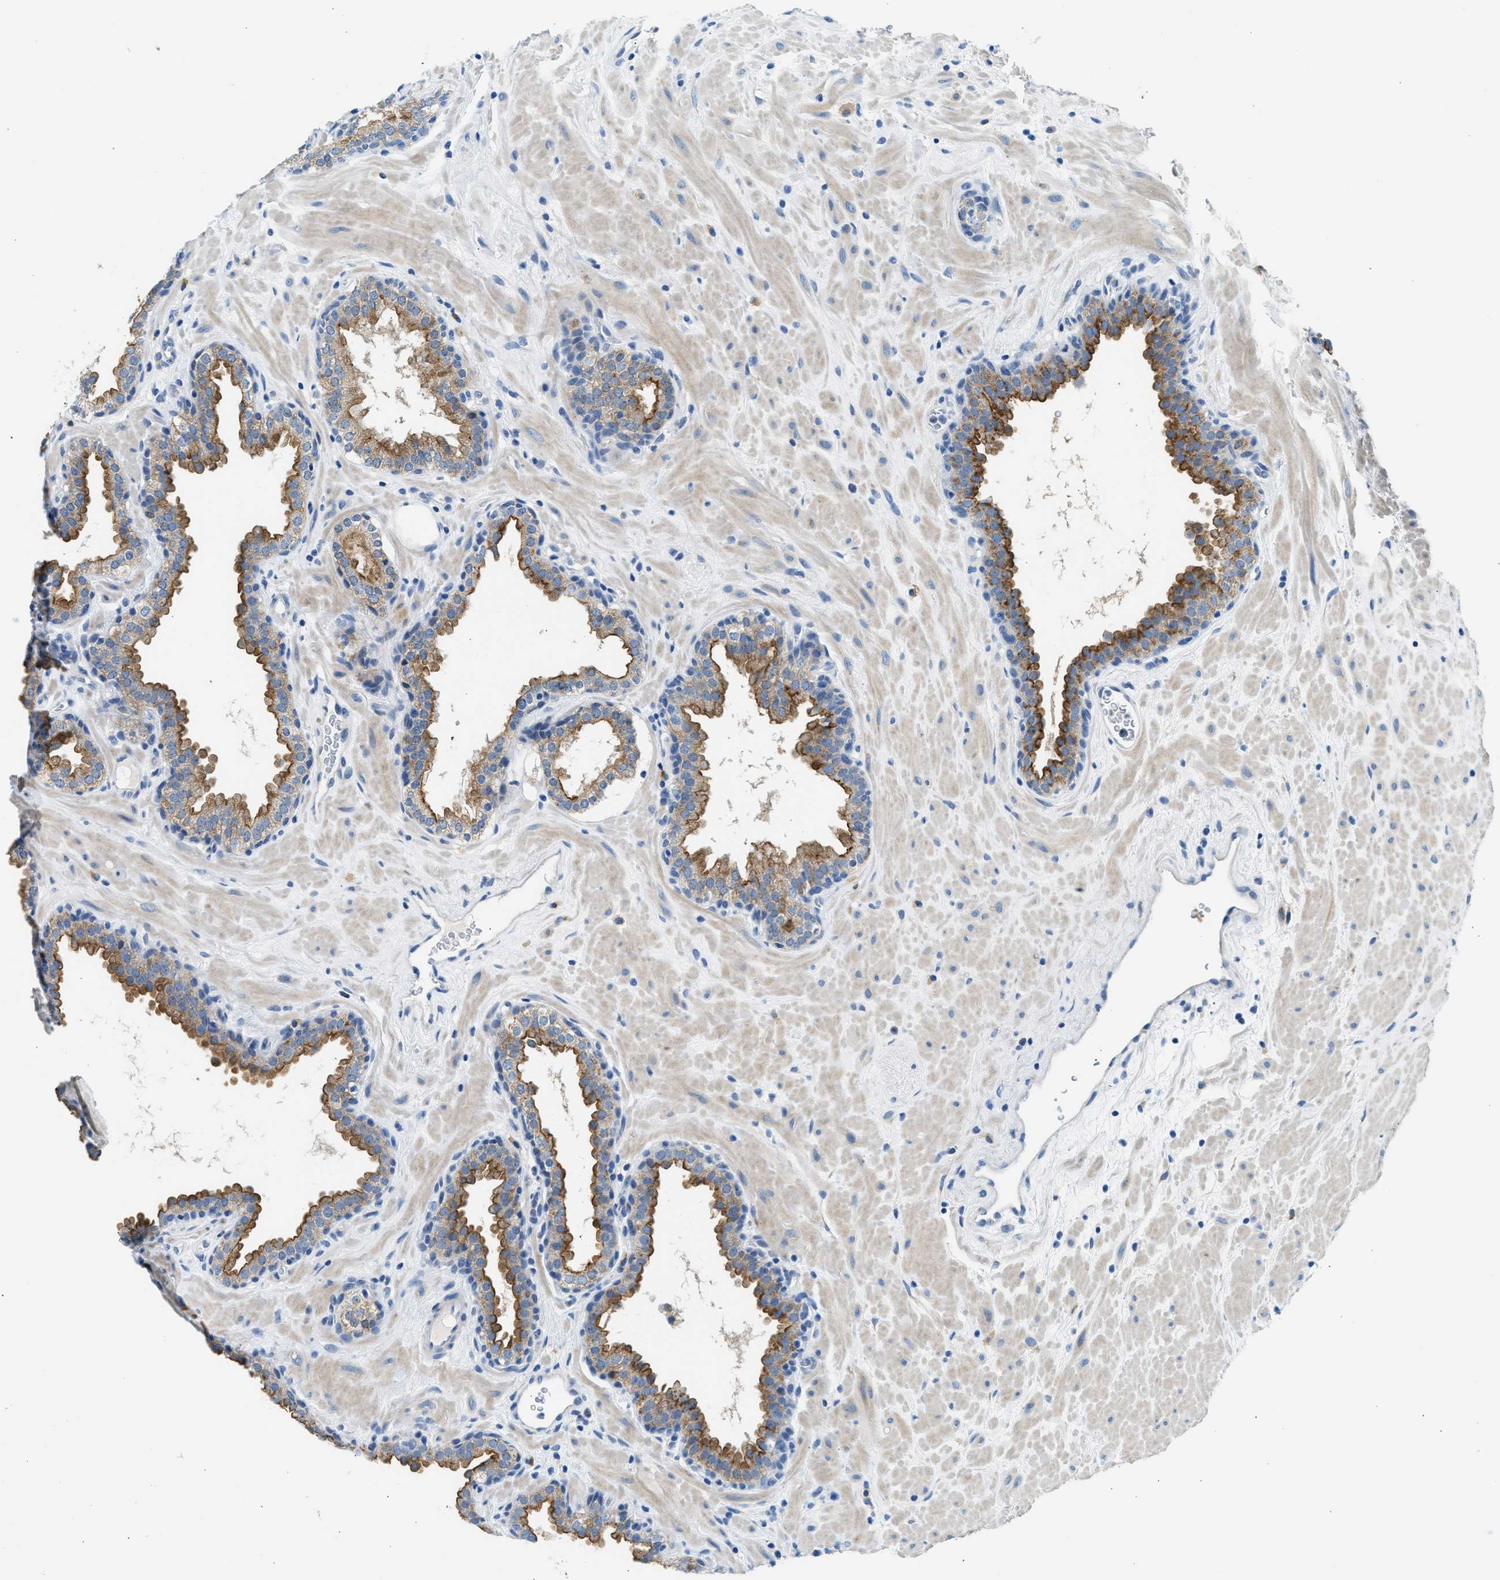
{"staining": {"intensity": "strong", "quantity": ">75%", "location": "cytoplasmic/membranous"}, "tissue": "prostate", "cell_type": "Glandular cells", "image_type": "normal", "snomed": [{"axis": "morphology", "description": "Normal tissue, NOS"}, {"axis": "topography", "description": "Prostate"}], "caption": "Immunohistochemistry (IHC) of unremarkable human prostate reveals high levels of strong cytoplasmic/membranous staining in about >75% of glandular cells.", "gene": "CLDN18", "patient": {"sex": "male", "age": 51}}